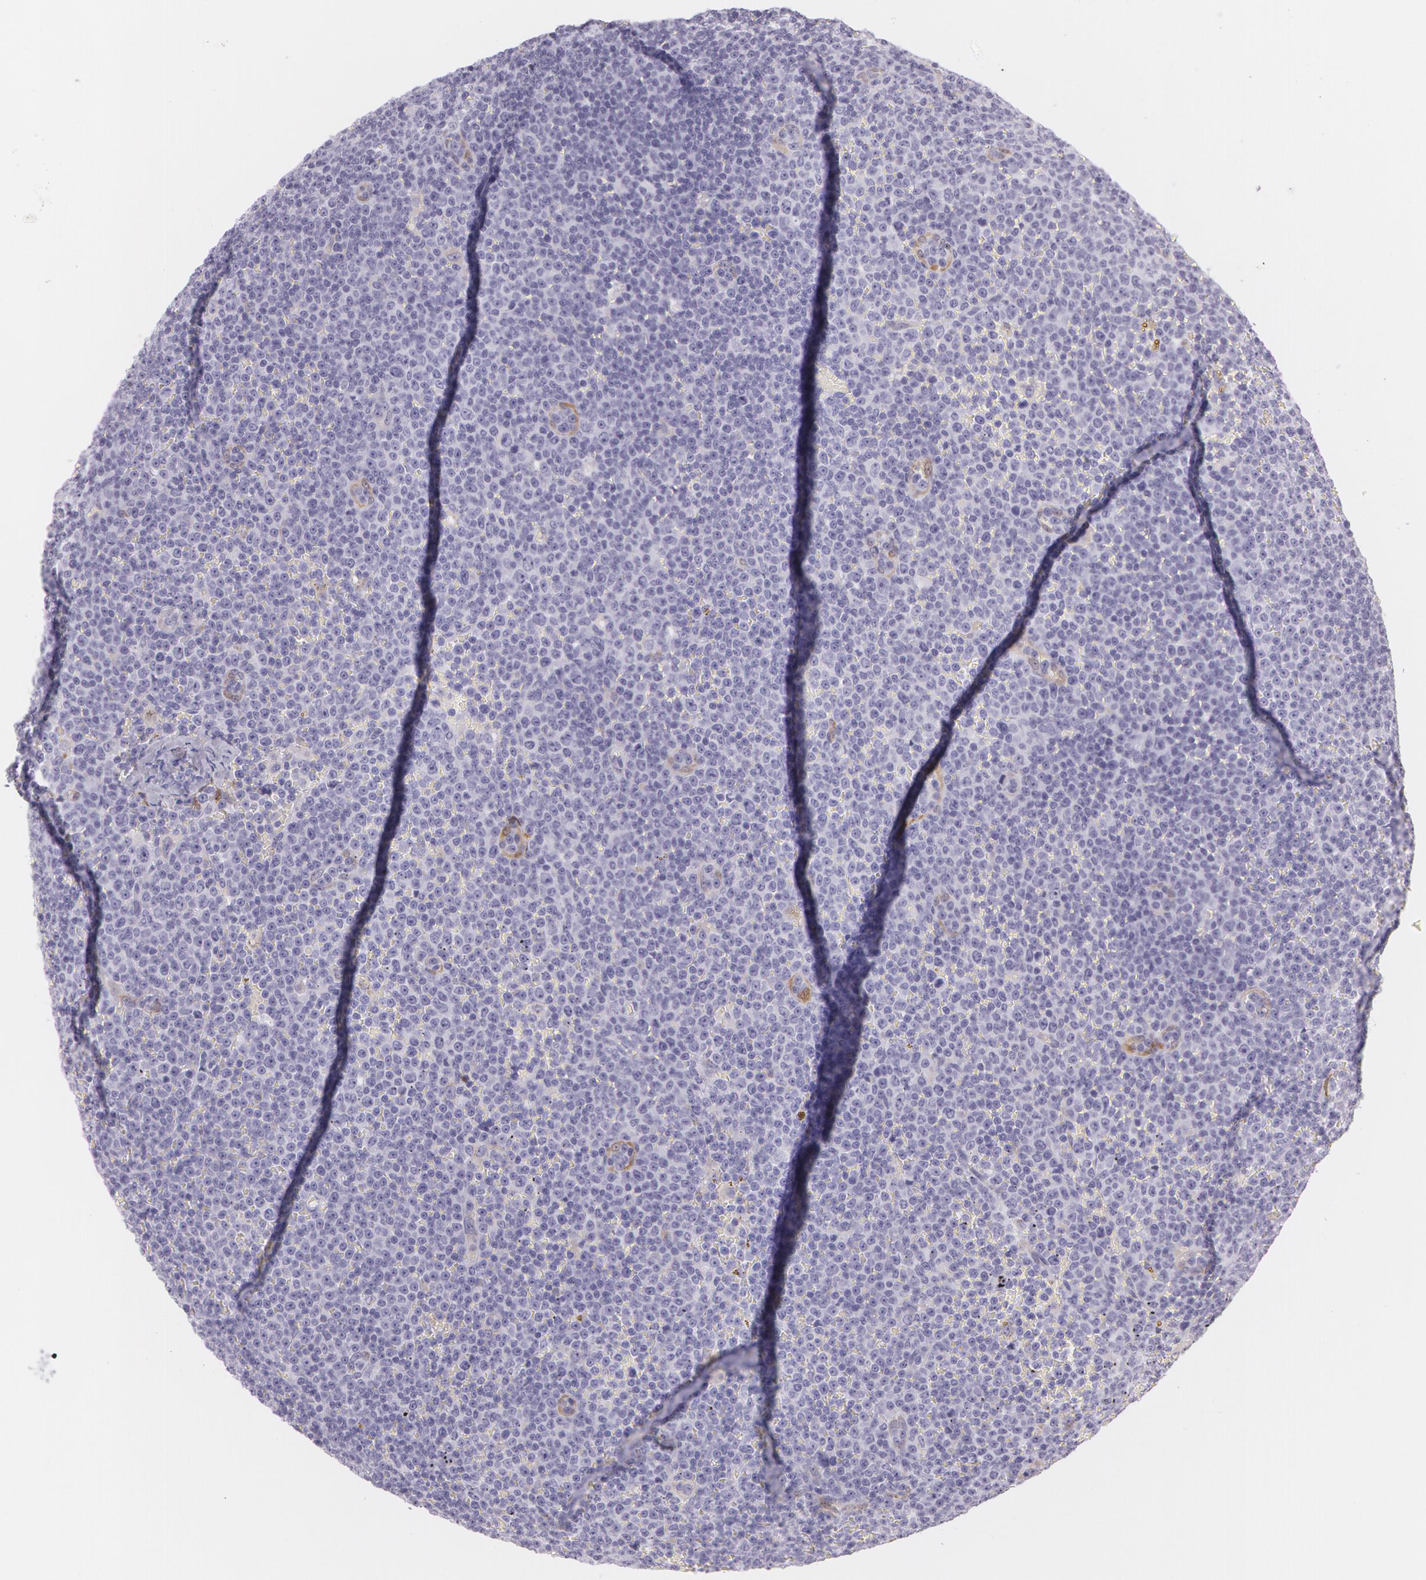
{"staining": {"intensity": "negative", "quantity": "none", "location": "none"}, "tissue": "lymphoma", "cell_type": "Tumor cells", "image_type": "cancer", "snomed": [{"axis": "morphology", "description": "Malignant lymphoma, non-Hodgkin's type, Low grade"}, {"axis": "topography", "description": "Lymph node"}], "caption": "High power microscopy image of an IHC micrograph of low-grade malignant lymphoma, non-Hodgkin's type, revealing no significant positivity in tumor cells.", "gene": "SNCG", "patient": {"sex": "male", "age": 50}}